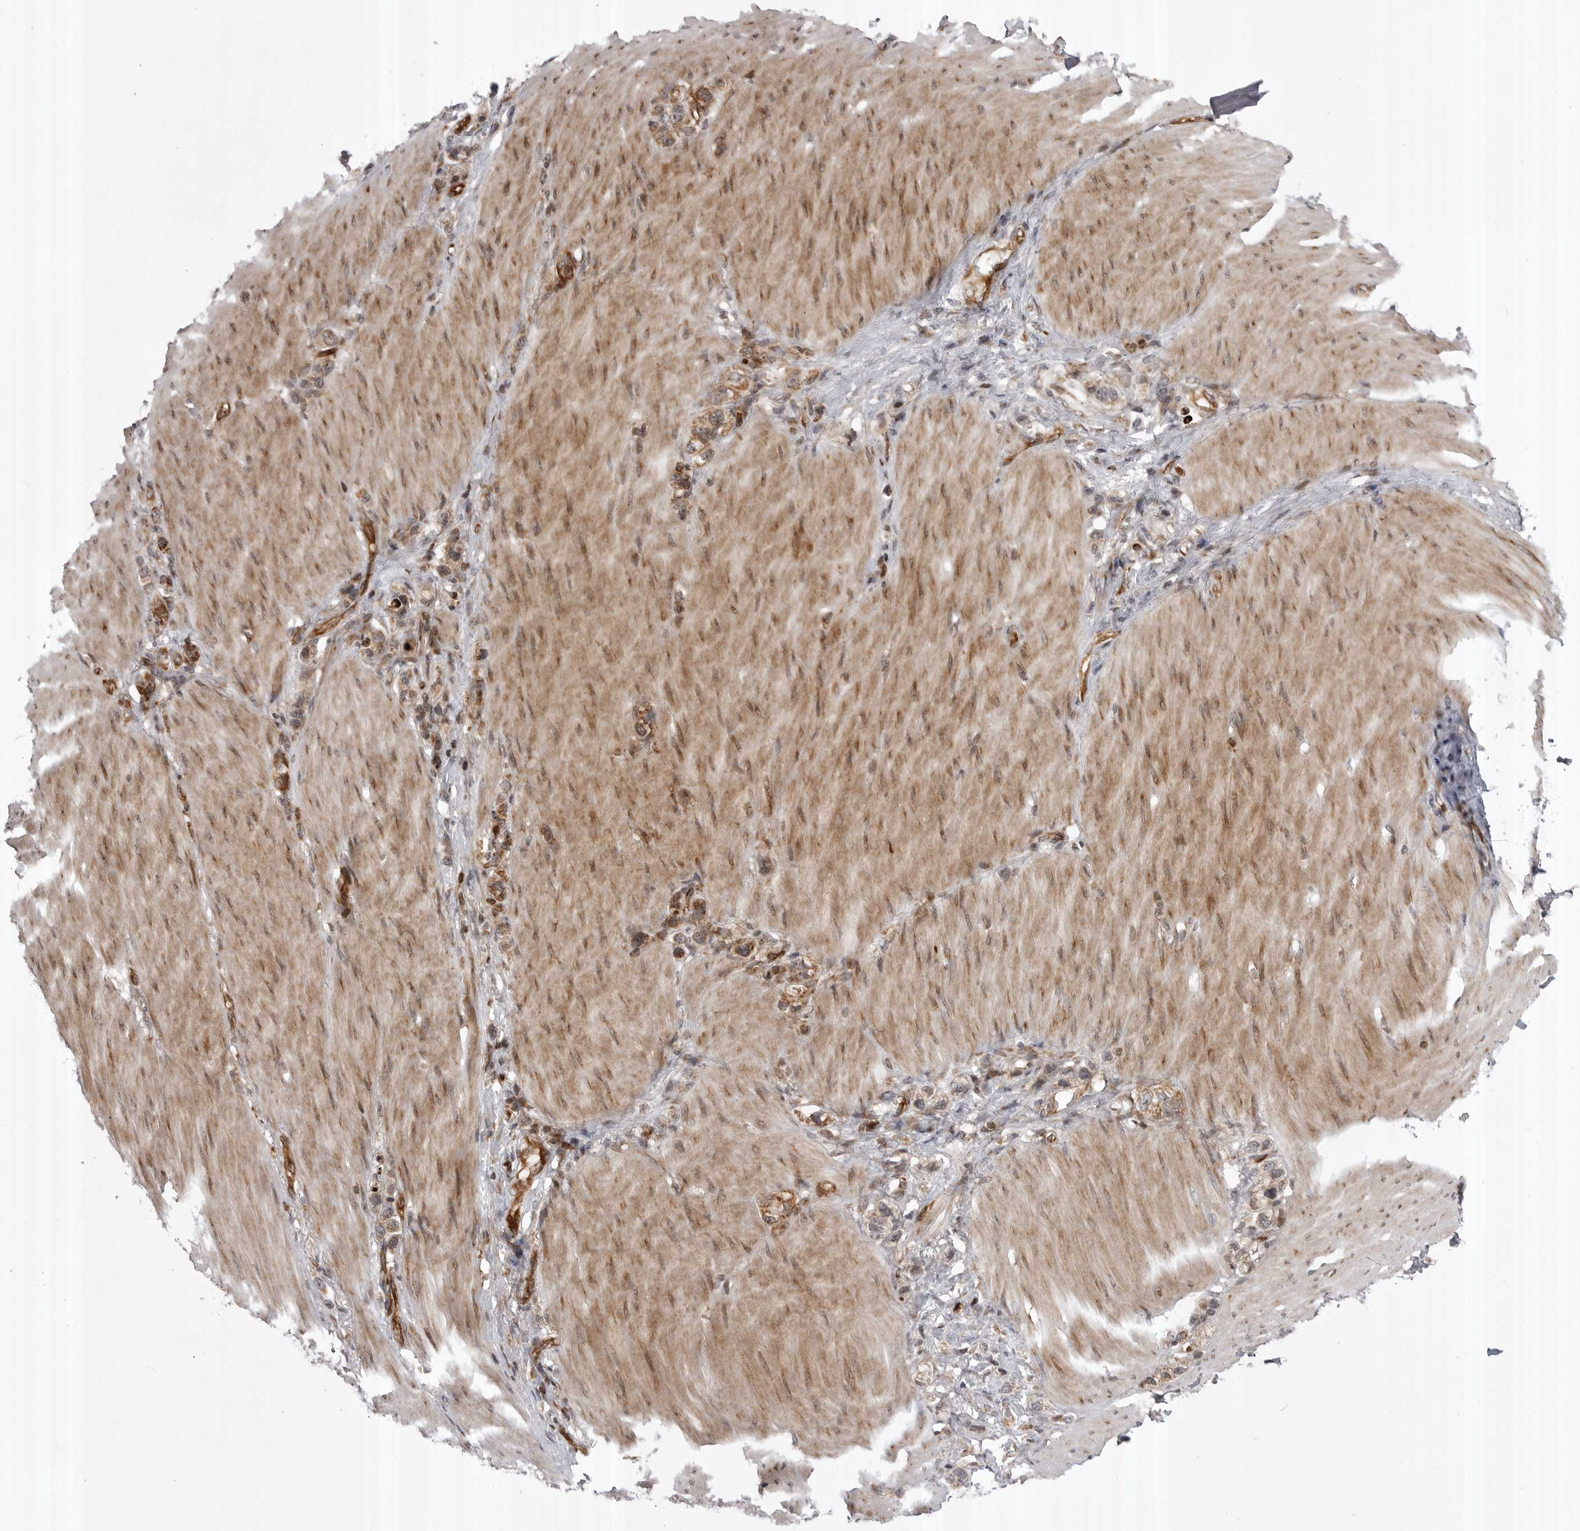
{"staining": {"intensity": "moderate", "quantity": ">75%", "location": "cytoplasmic/membranous"}, "tissue": "stomach cancer", "cell_type": "Tumor cells", "image_type": "cancer", "snomed": [{"axis": "morphology", "description": "Adenocarcinoma, NOS"}, {"axis": "topography", "description": "Stomach"}], "caption": "Tumor cells demonstrate medium levels of moderate cytoplasmic/membranous staining in approximately >75% of cells in adenocarcinoma (stomach).", "gene": "ABL1", "patient": {"sex": "female", "age": 65}}